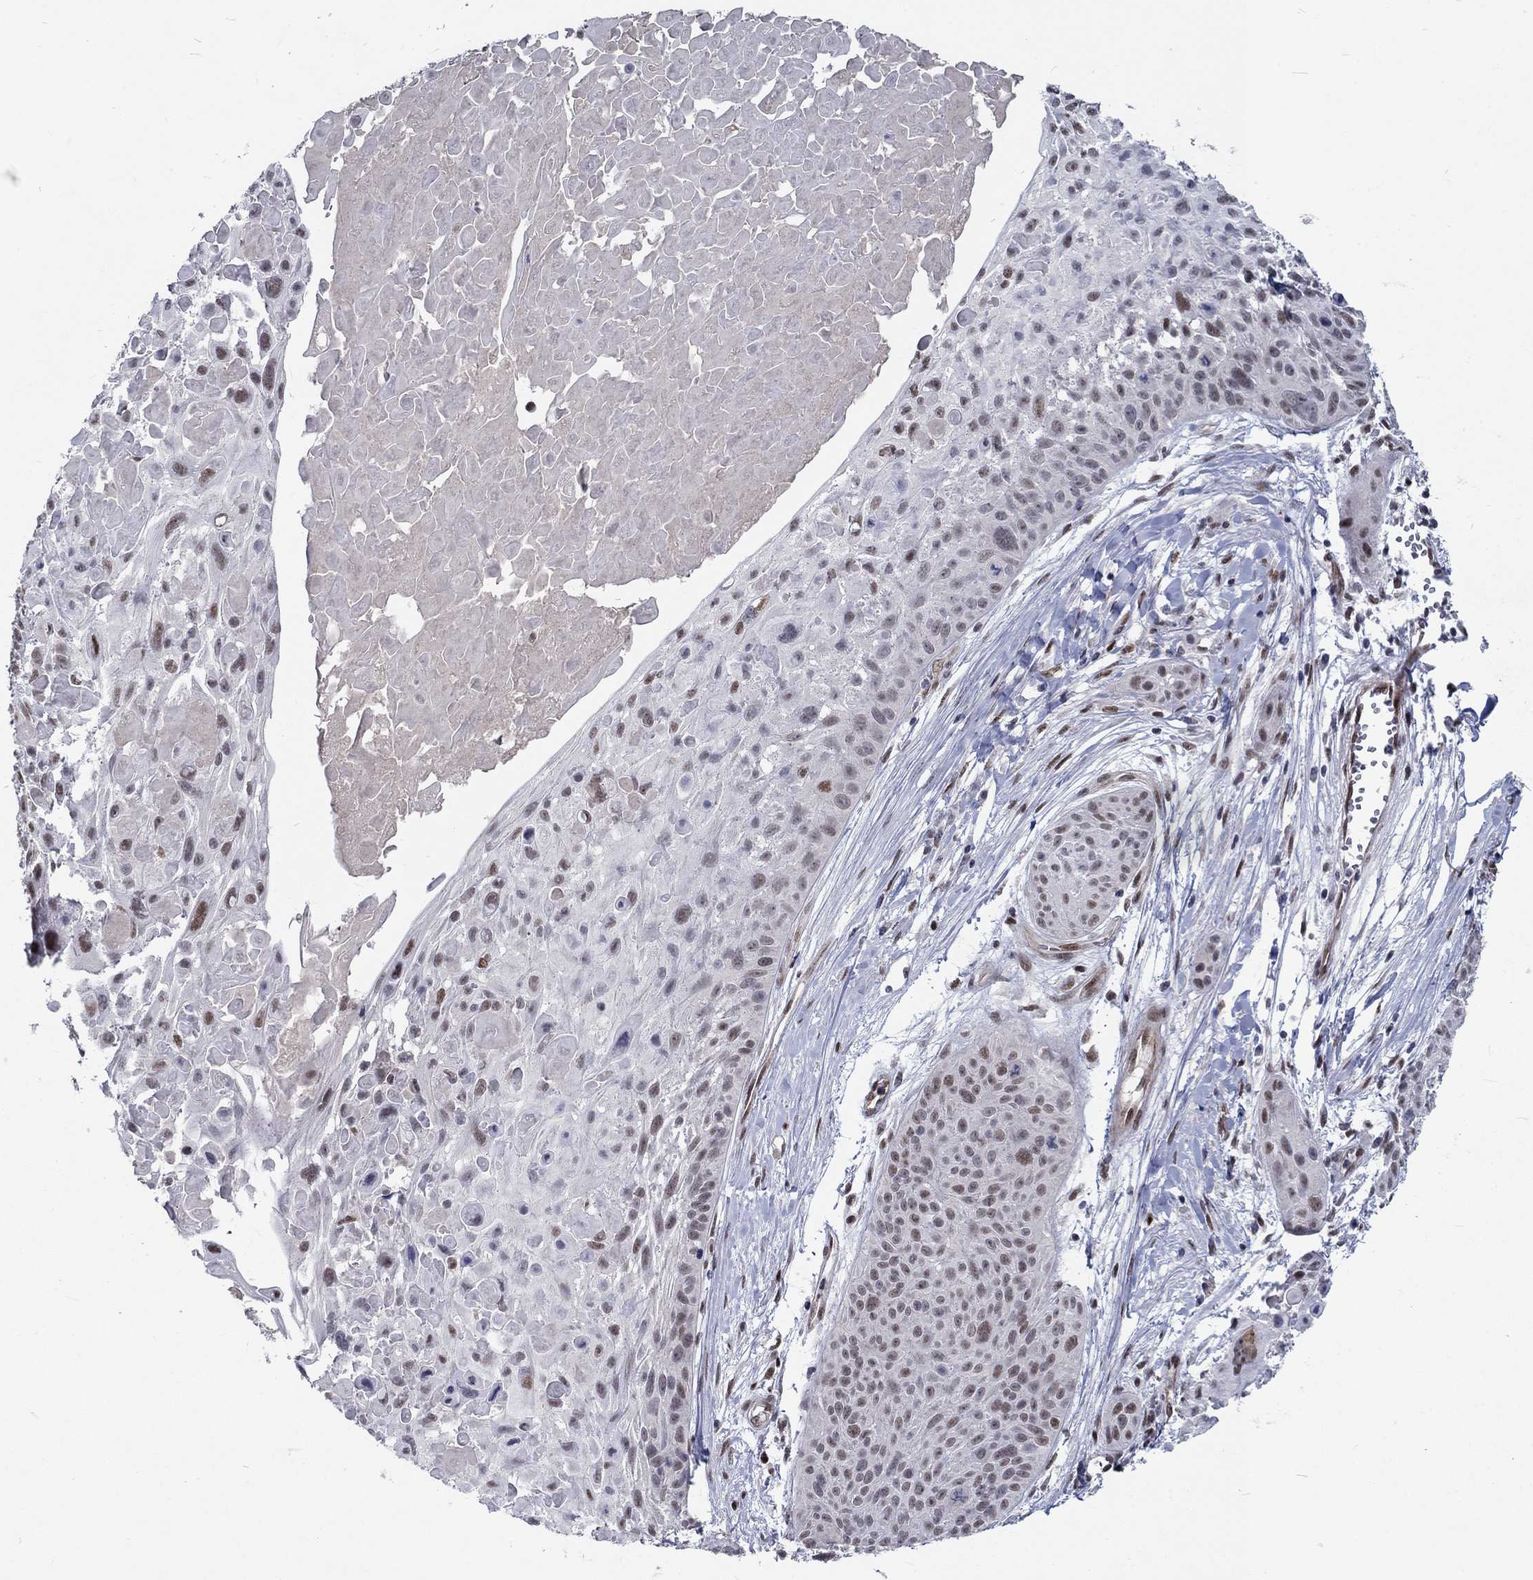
{"staining": {"intensity": "moderate", "quantity": "<25%", "location": "nuclear"}, "tissue": "skin cancer", "cell_type": "Tumor cells", "image_type": "cancer", "snomed": [{"axis": "morphology", "description": "Squamous cell carcinoma, NOS"}, {"axis": "topography", "description": "Skin"}, {"axis": "topography", "description": "Anal"}], "caption": "Immunohistochemistry photomicrograph of human skin cancer (squamous cell carcinoma) stained for a protein (brown), which reveals low levels of moderate nuclear positivity in about <25% of tumor cells.", "gene": "ZBED1", "patient": {"sex": "female", "age": 75}}